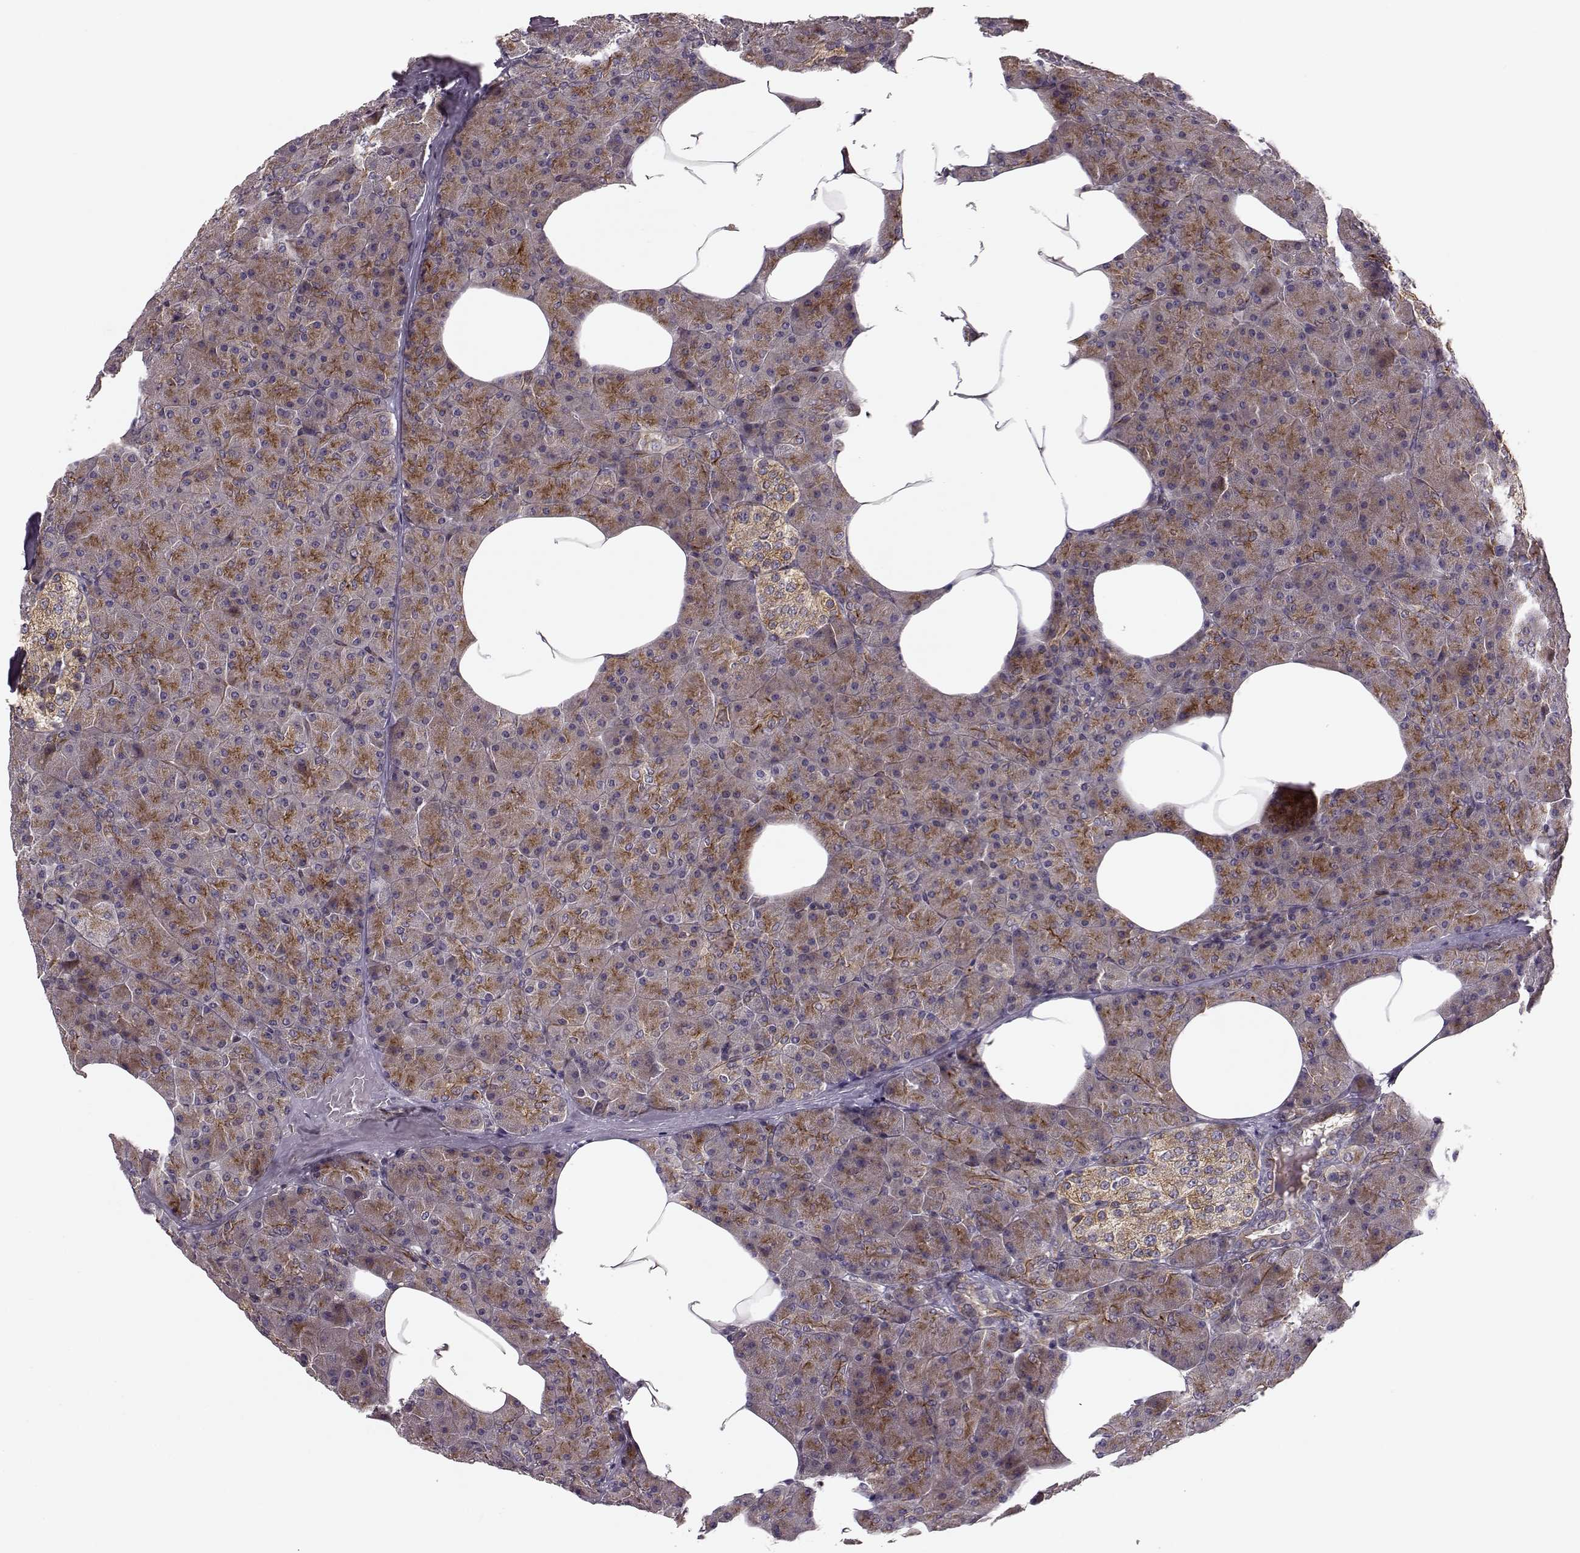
{"staining": {"intensity": "moderate", "quantity": ">75%", "location": "cytoplasmic/membranous"}, "tissue": "pancreas", "cell_type": "Exocrine glandular cells", "image_type": "normal", "snomed": [{"axis": "morphology", "description": "Normal tissue, NOS"}, {"axis": "topography", "description": "Pancreas"}], "caption": "This image shows immunohistochemistry (IHC) staining of normal human pancreas, with medium moderate cytoplasmic/membranous positivity in about >75% of exocrine glandular cells.", "gene": "MTR", "patient": {"sex": "female", "age": 45}}